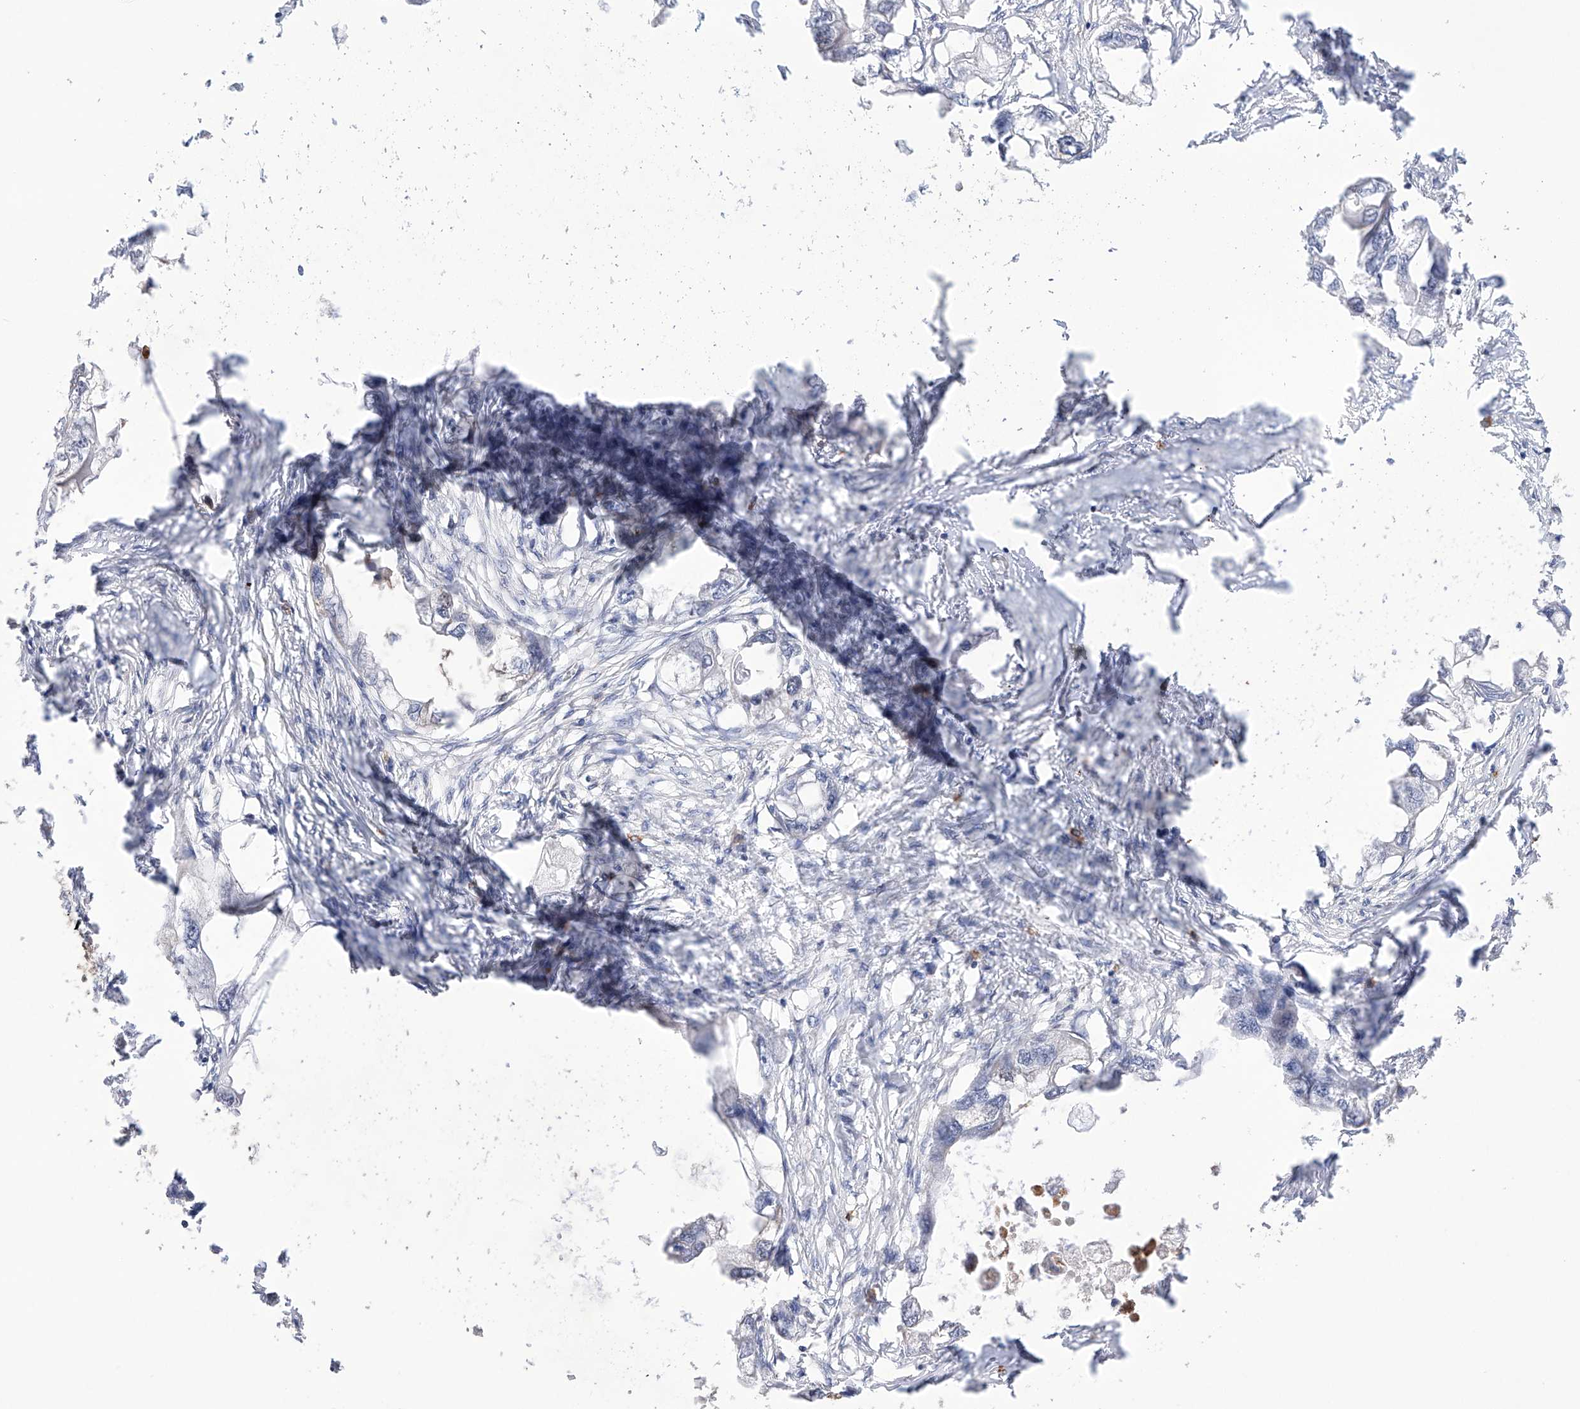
{"staining": {"intensity": "negative", "quantity": "none", "location": "none"}, "tissue": "endometrial cancer", "cell_type": "Tumor cells", "image_type": "cancer", "snomed": [{"axis": "morphology", "description": "Adenocarcinoma, NOS"}, {"axis": "morphology", "description": "Adenocarcinoma, metastatic, NOS"}, {"axis": "topography", "description": "Adipose tissue"}, {"axis": "topography", "description": "Endometrium"}], "caption": "Tumor cells show no significant protein positivity in adenocarcinoma (endometrial). (Stains: DAB (3,3'-diaminobenzidine) immunohistochemistry (IHC) with hematoxylin counter stain, Microscopy: brightfield microscopy at high magnification).", "gene": "AFG1L", "patient": {"sex": "female", "age": 67}}